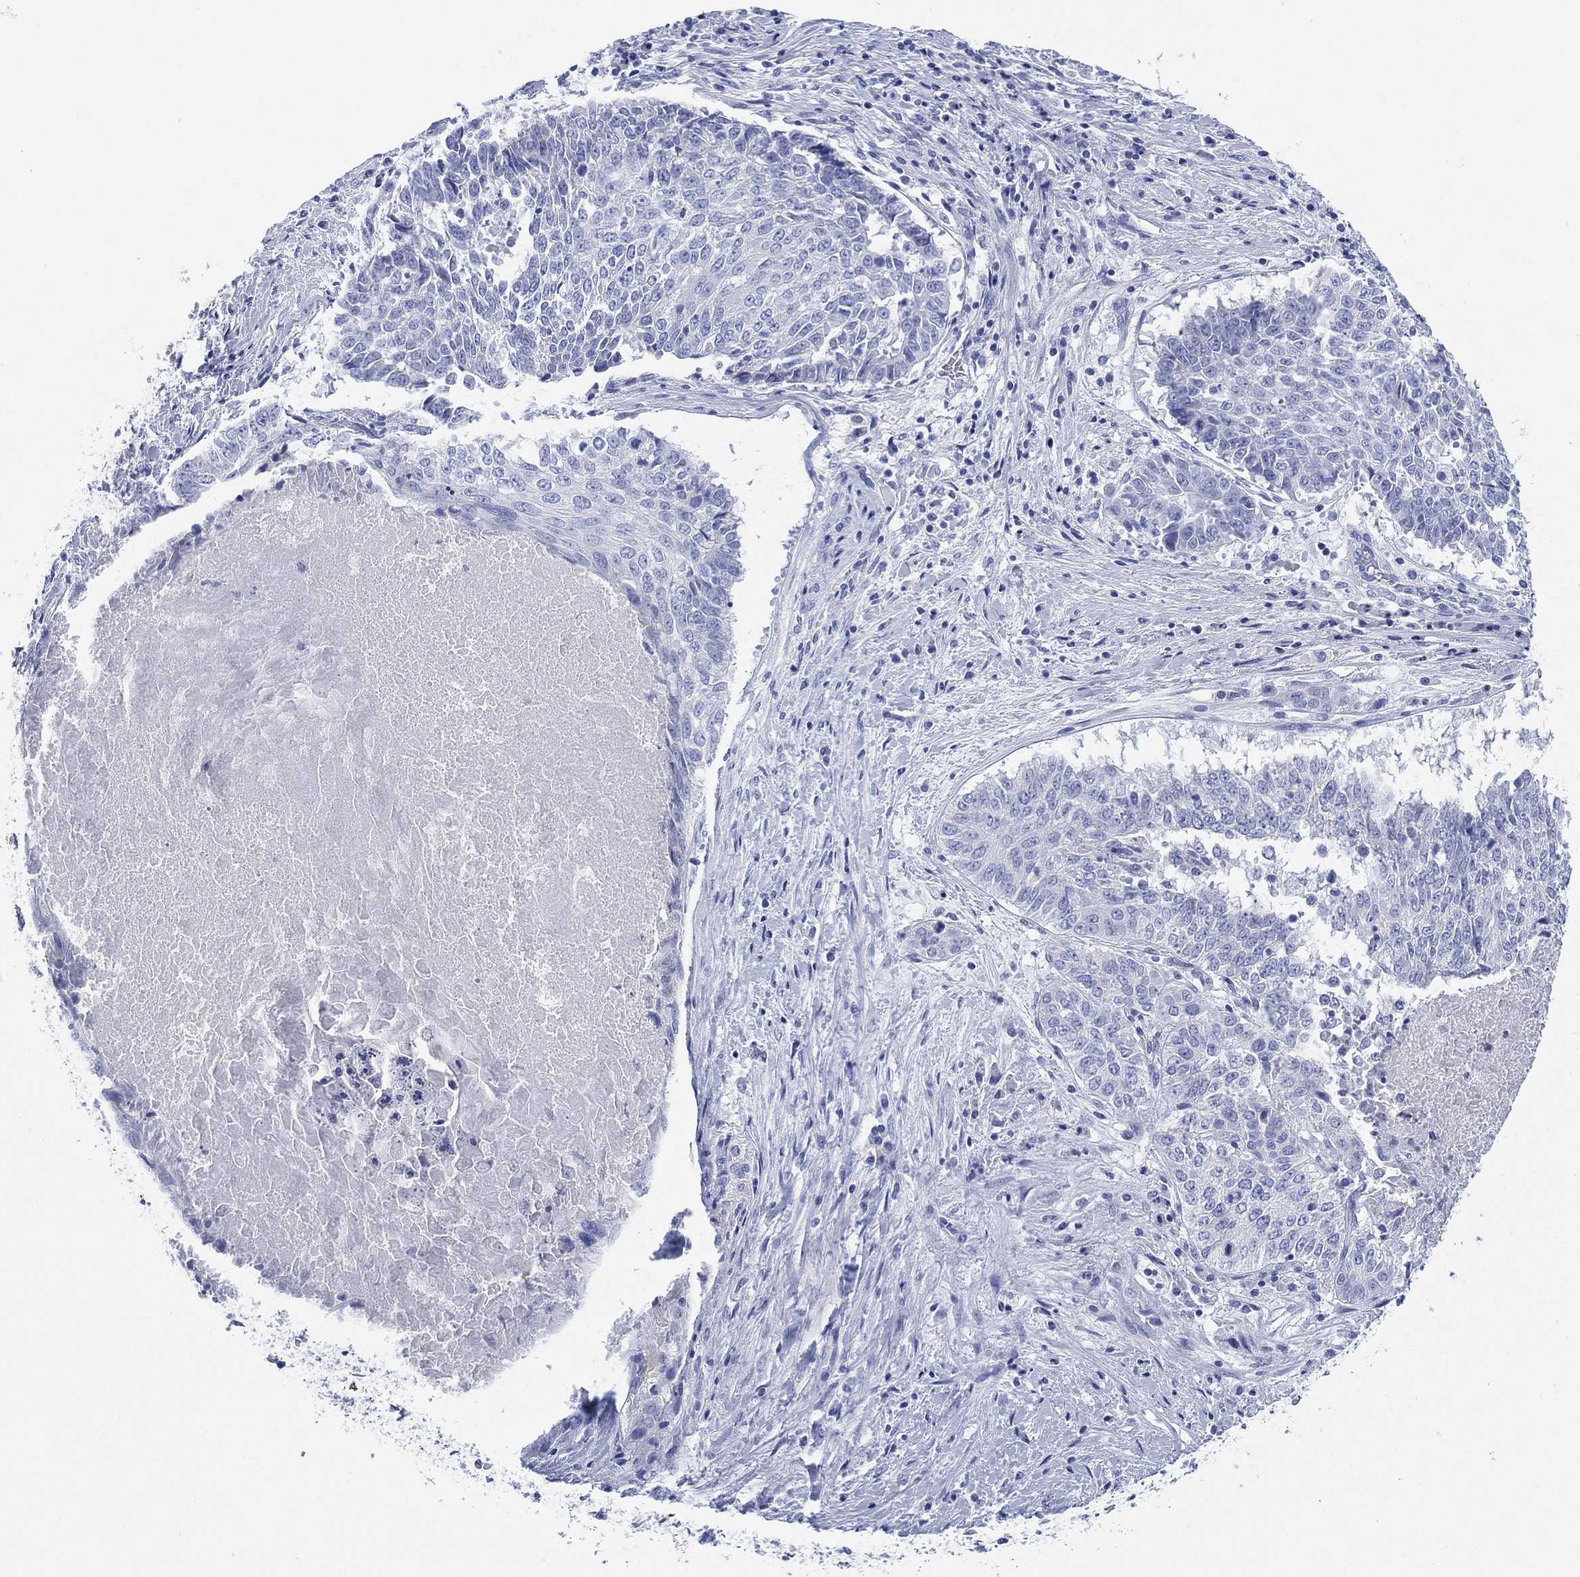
{"staining": {"intensity": "negative", "quantity": "none", "location": "none"}, "tissue": "lung cancer", "cell_type": "Tumor cells", "image_type": "cancer", "snomed": [{"axis": "morphology", "description": "Squamous cell carcinoma, NOS"}, {"axis": "topography", "description": "Lung"}], "caption": "Immunohistochemical staining of lung squamous cell carcinoma demonstrates no significant expression in tumor cells.", "gene": "SLC9C2", "patient": {"sex": "male", "age": 64}}